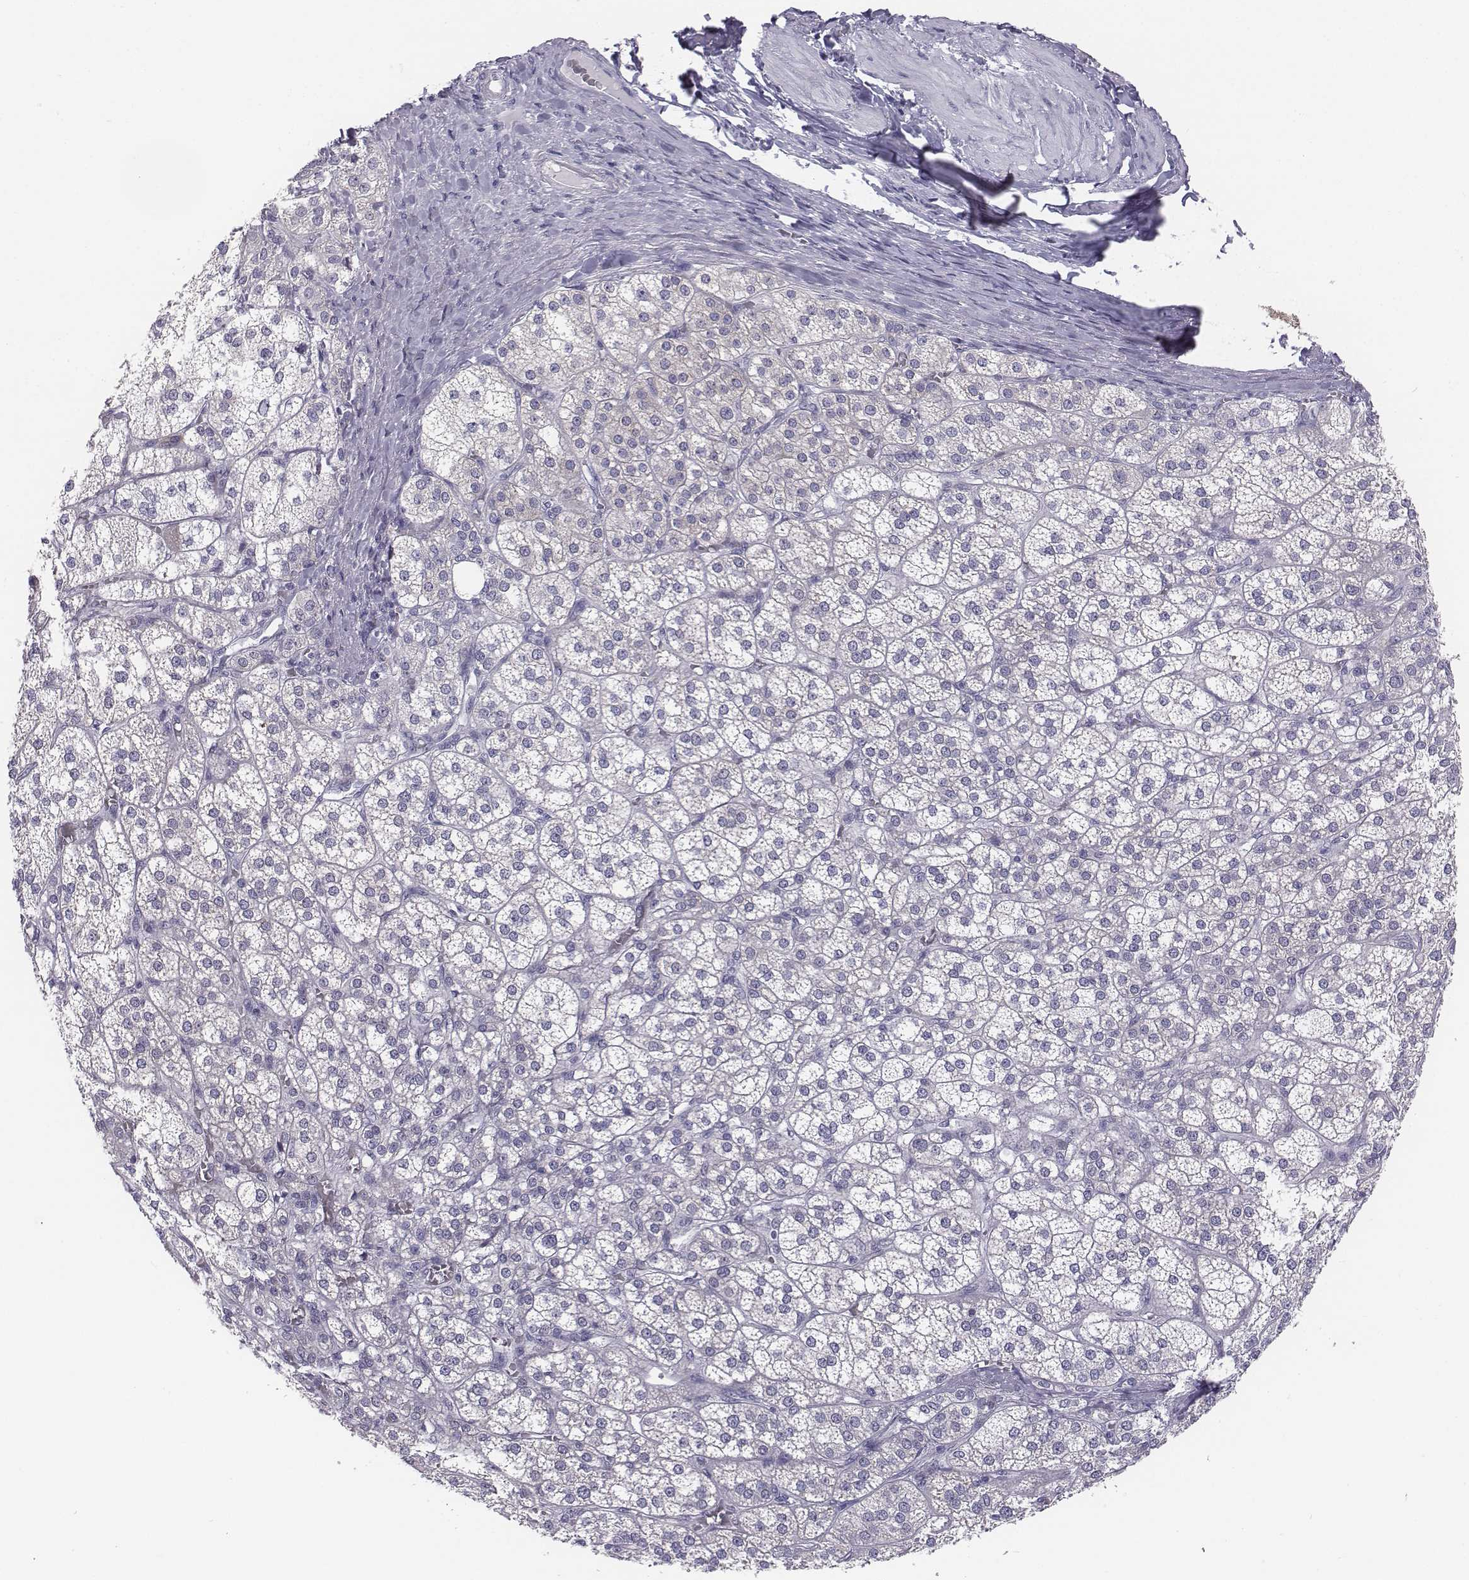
{"staining": {"intensity": "negative", "quantity": "none", "location": "none"}, "tissue": "adrenal gland", "cell_type": "Glandular cells", "image_type": "normal", "snomed": [{"axis": "morphology", "description": "Normal tissue, NOS"}, {"axis": "topography", "description": "Adrenal gland"}], "caption": "DAB immunohistochemical staining of normal adrenal gland reveals no significant positivity in glandular cells.", "gene": "CHST14", "patient": {"sex": "female", "age": 60}}